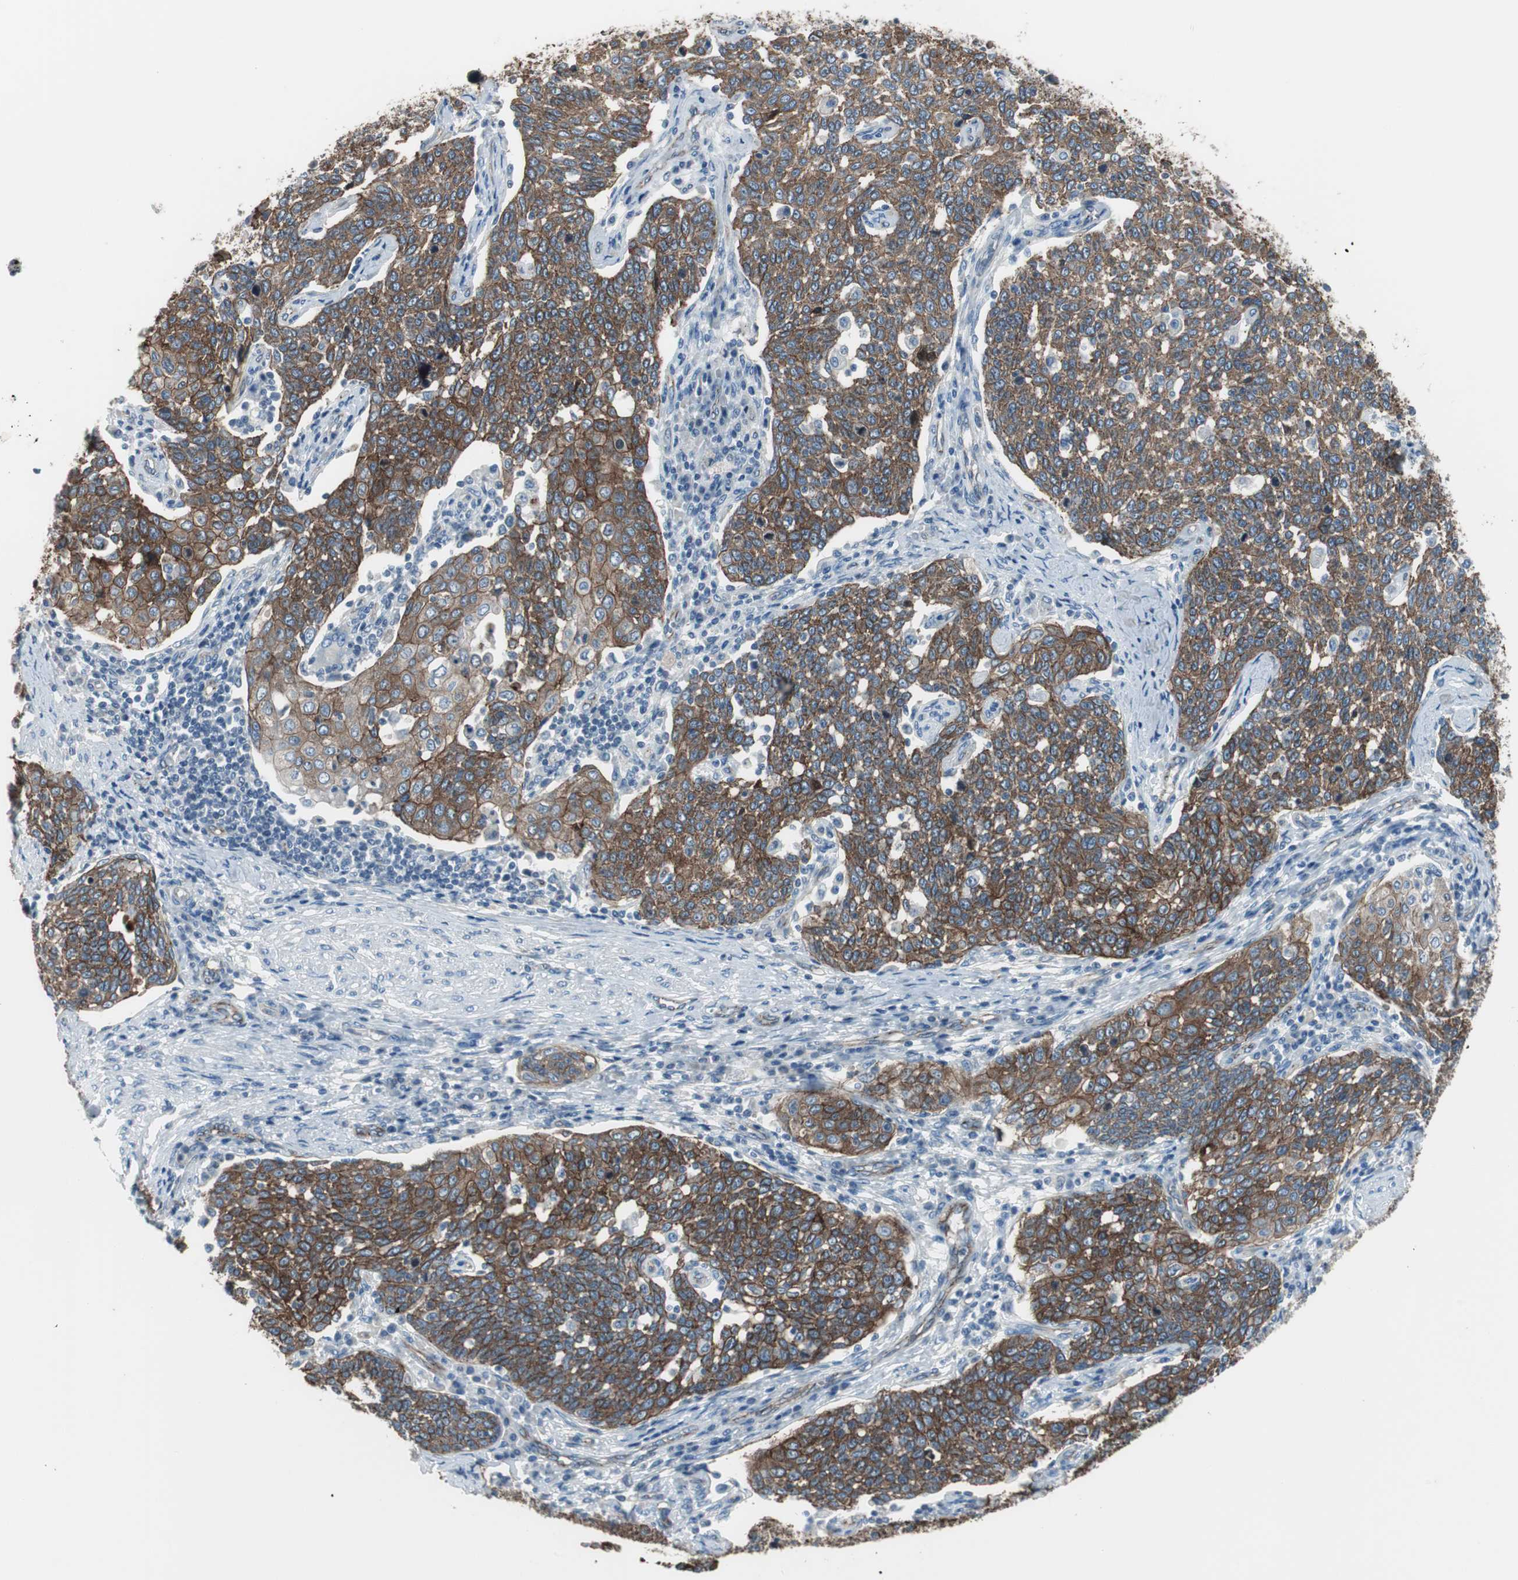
{"staining": {"intensity": "strong", "quantity": ">75%", "location": "cytoplasmic/membranous"}, "tissue": "cervical cancer", "cell_type": "Tumor cells", "image_type": "cancer", "snomed": [{"axis": "morphology", "description": "Squamous cell carcinoma, NOS"}, {"axis": "topography", "description": "Cervix"}], "caption": "IHC staining of squamous cell carcinoma (cervical), which reveals high levels of strong cytoplasmic/membranous positivity in approximately >75% of tumor cells indicating strong cytoplasmic/membranous protein expression. The staining was performed using DAB (3,3'-diaminobenzidine) (brown) for protein detection and nuclei were counterstained in hematoxylin (blue).", "gene": "STXBP4", "patient": {"sex": "female", "age": 34}}